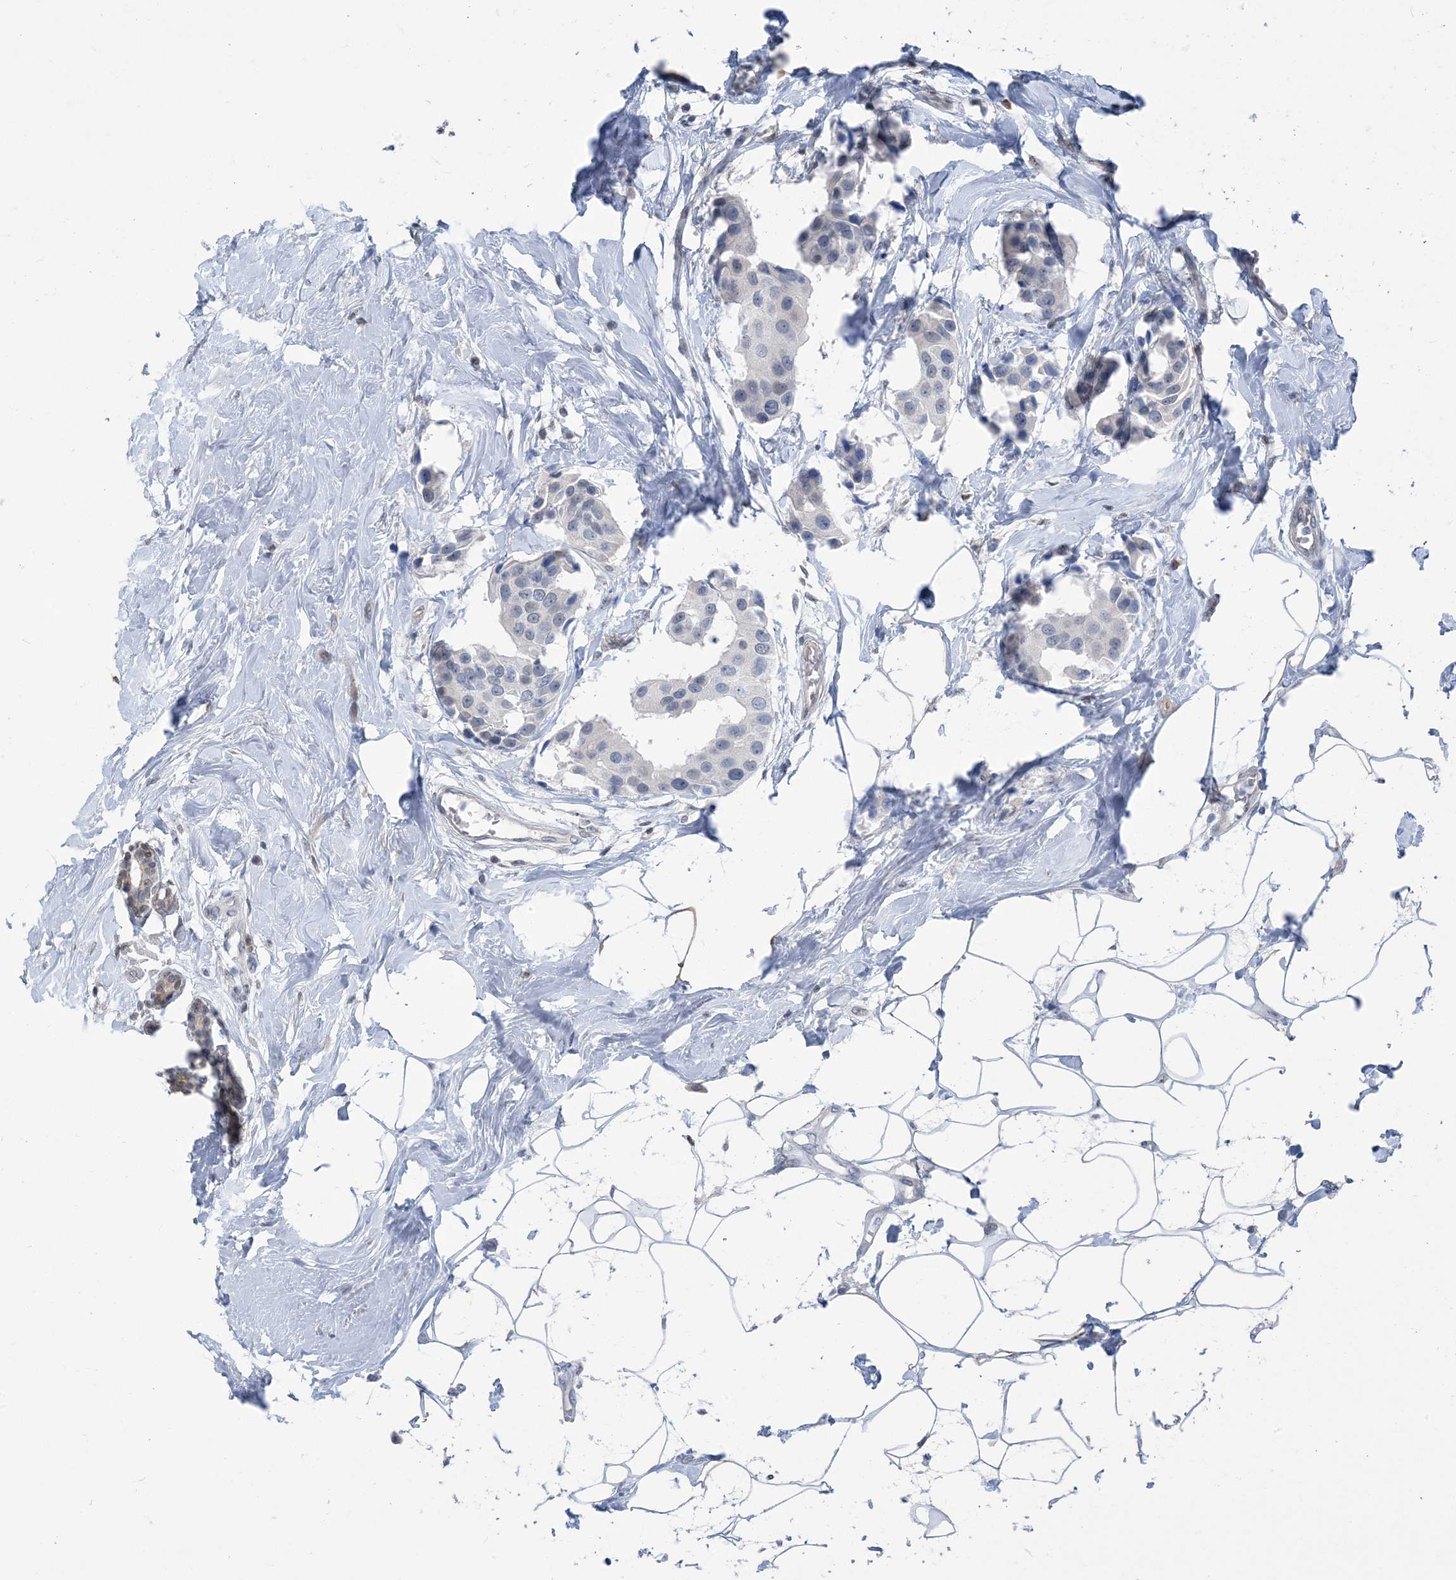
{"staining": {"intensity": "negative", "quantity": "none", "location": "none"}, "tissue": "breast cancer", "cell_type": "Tumor cells", "image_type": "cancer", "snomed": [{"axis": "morphology", "description": "Normal tissue, NOS"}, {"axis": "morphology", "description": "Duct carcinoma"}, {"axis": "topography", "description": "Breast"}], "caption": "Invasive ductal carcinoma (breast) was stained to show a protein in brown. There is no significant expression in tumor cells.", "gene": "ZC3H12A", "patient": {"sex": "female", "age": 39}}